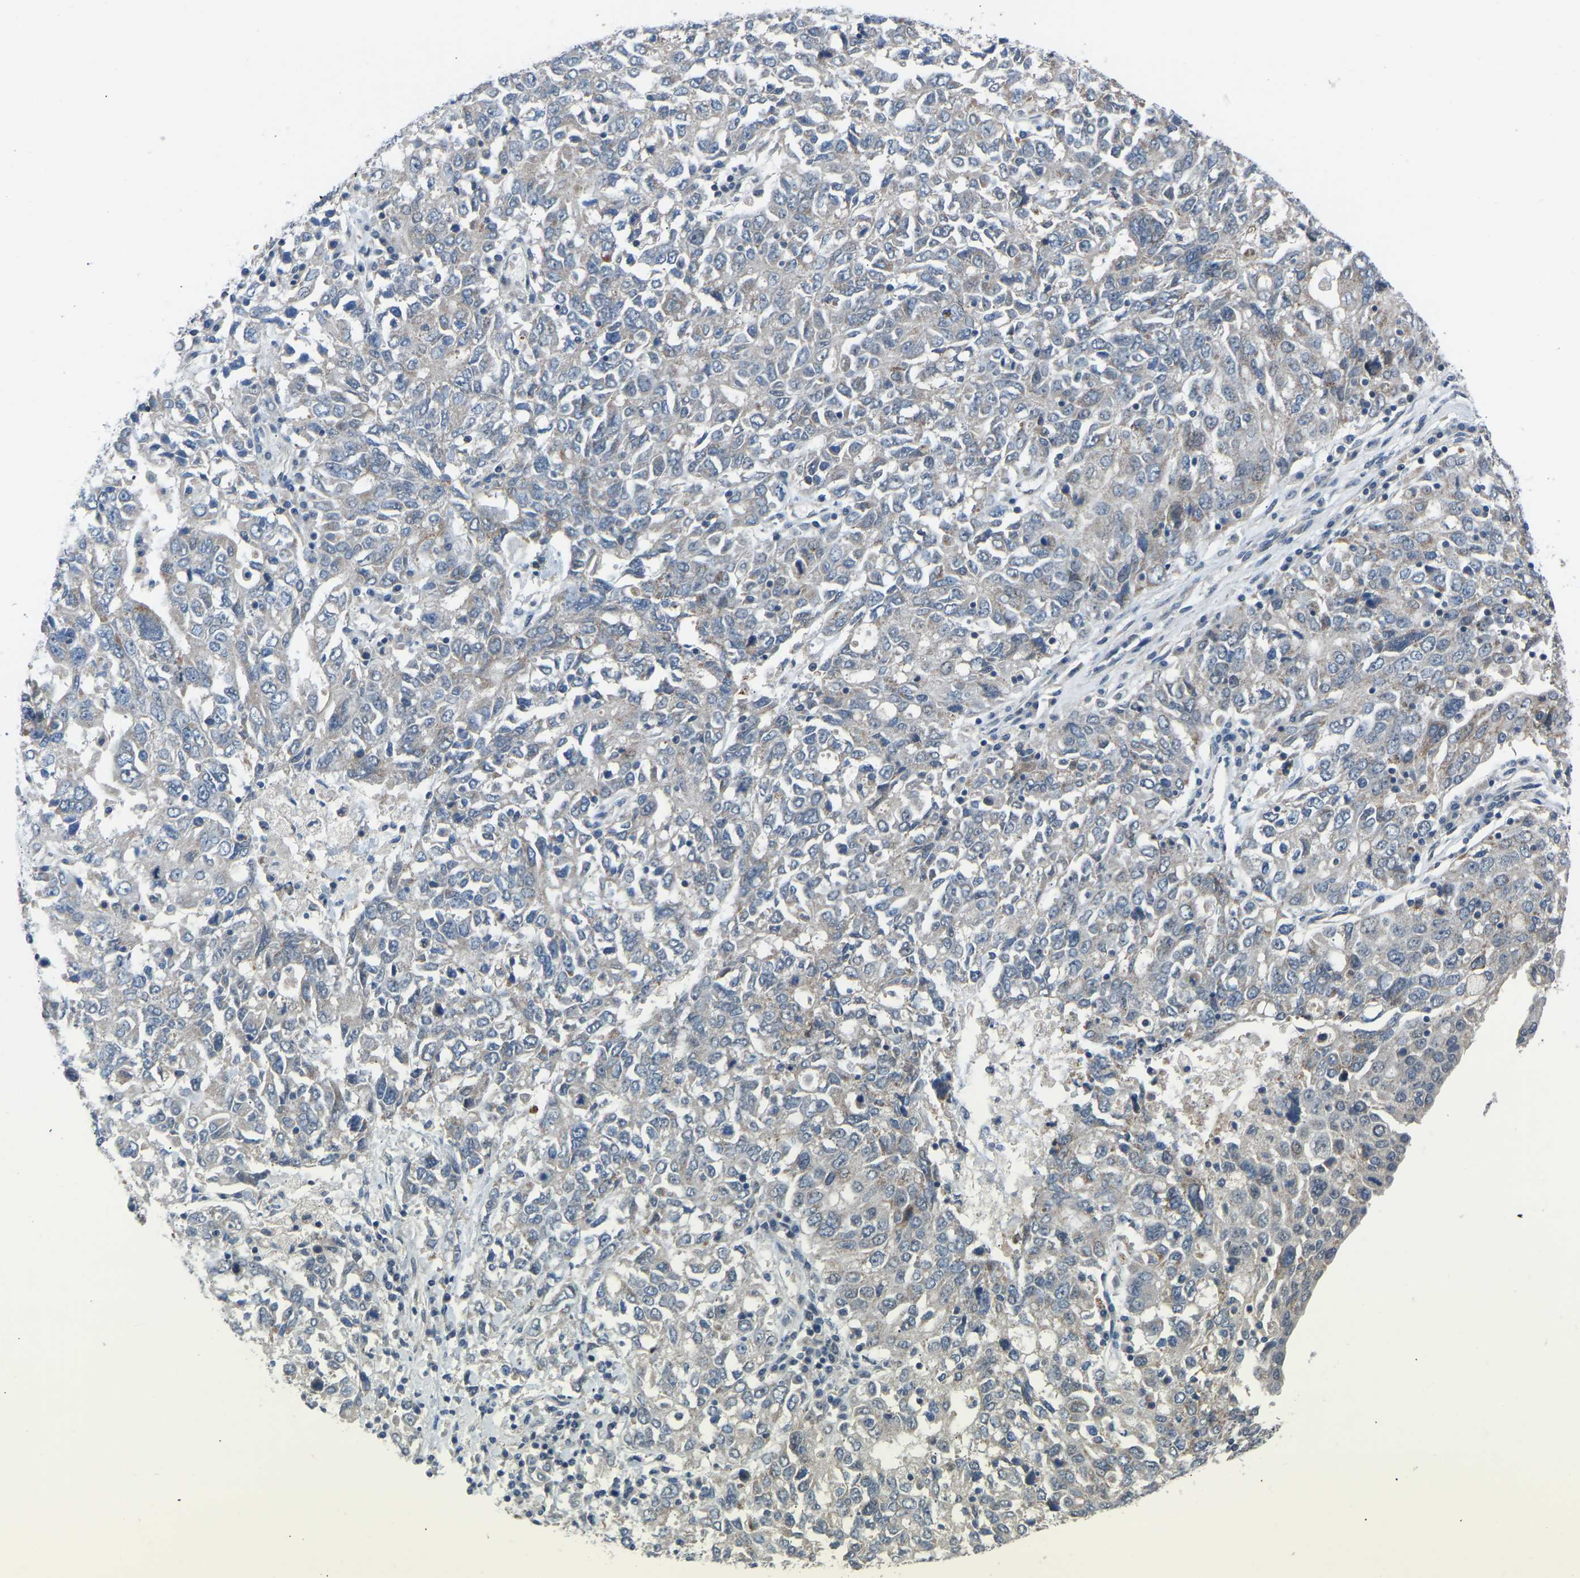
{"staining": {"intensity": "weak", "quantity": "<25%", "location": "cytoplasmic/membranous"}, "tissue": "ovarian cancer", "cell_type": "Tumor cells", "image_type": "cancer", "snomed": [{"axis": "morphology", "description": "Carcinoma, endometroid"}, {"axis": "topography", "description": "Ovary"}], "caption": "Tumor cells are negative for brown protein staining in ovarian cancer.", "gene": "CDK2AP1", "patient": {"sex": "female", "age": 62}}